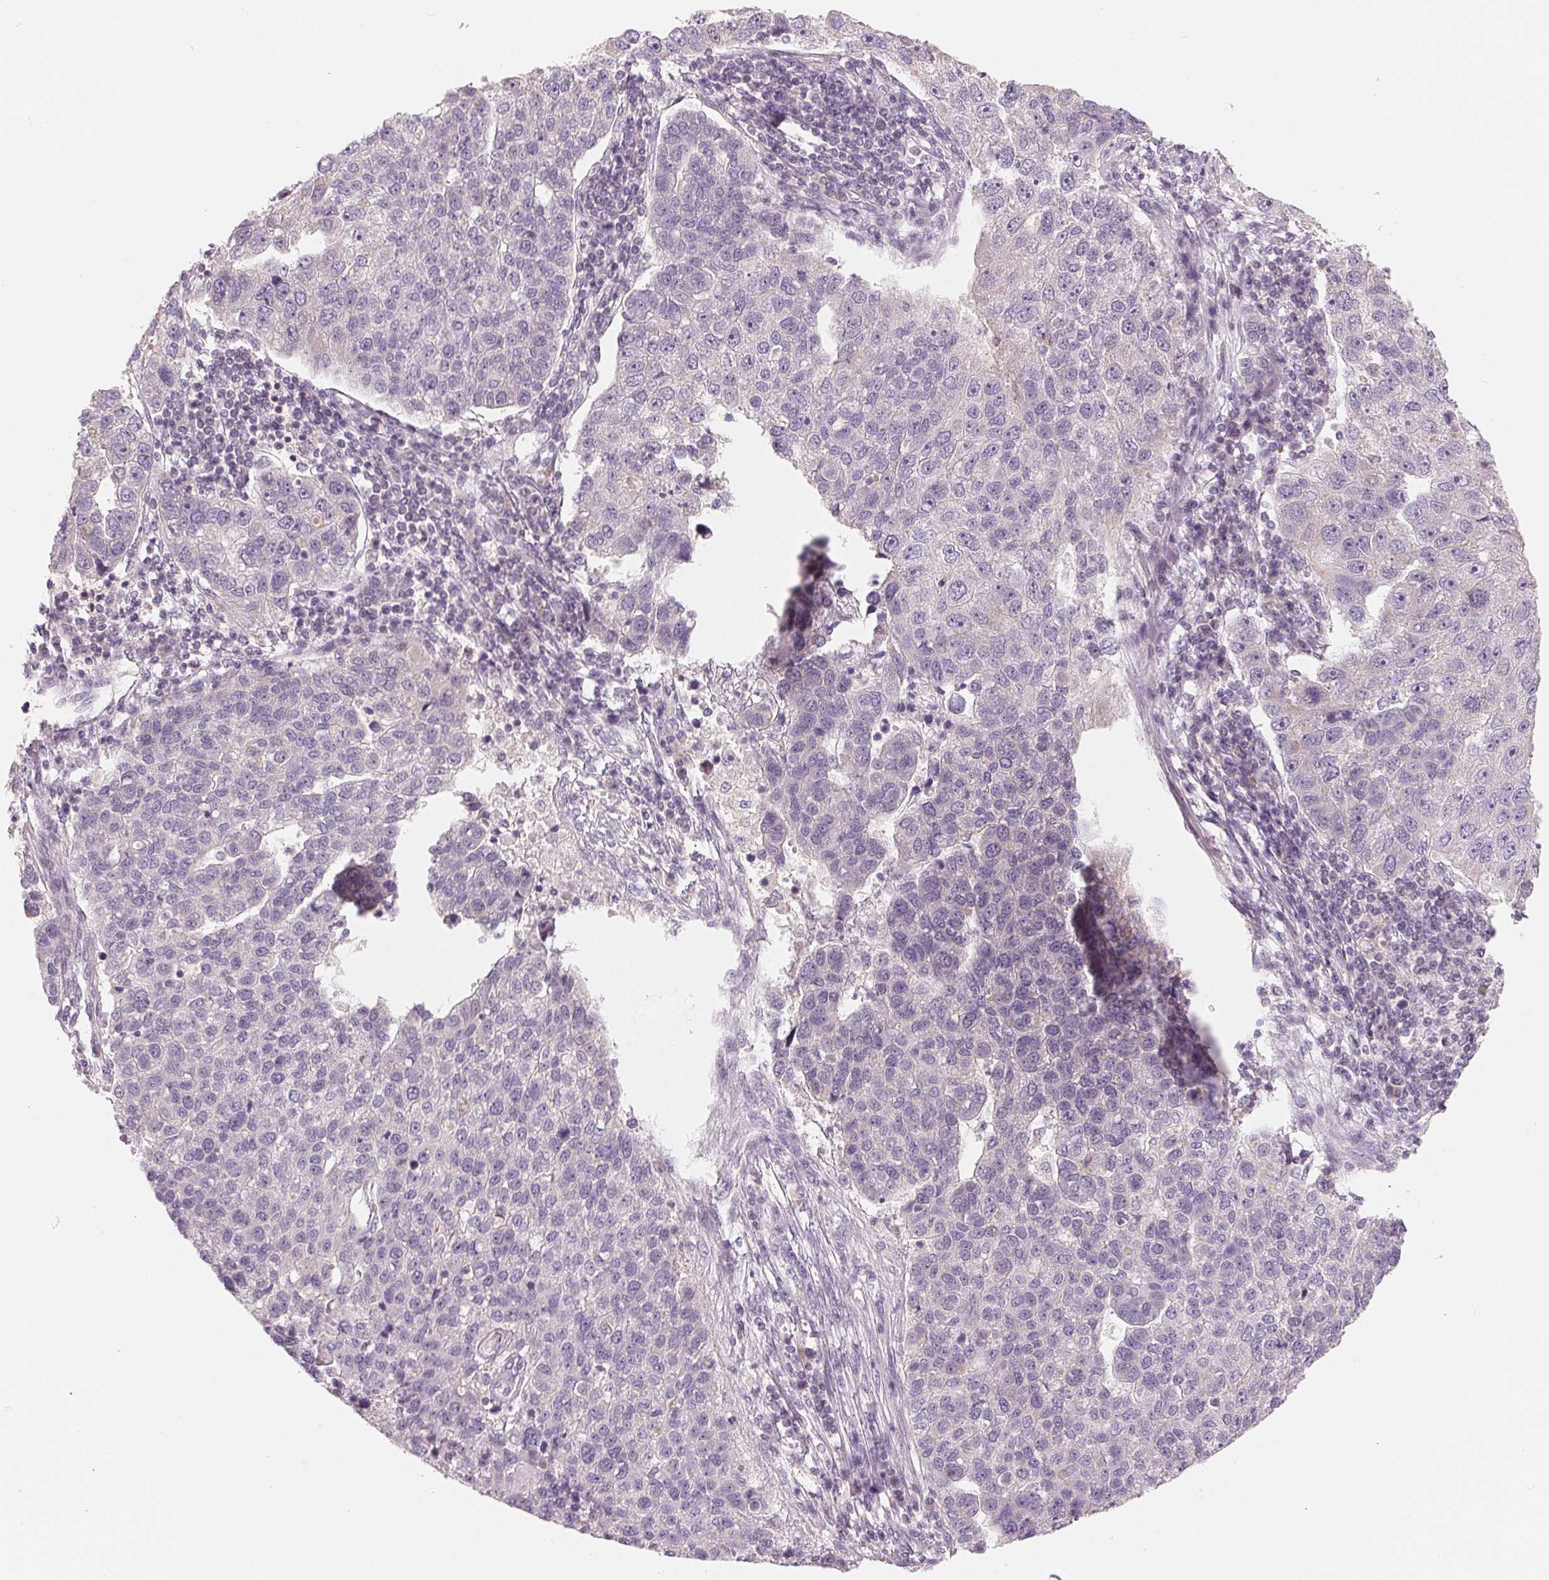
{"staining": {"intensity": "negative", "quantity": "none", "location": "none"}, "tissue": "pancreatic cancer", "cell_type": "Tumor cells", "image_type": "cancer", "snomed": [{"axis": "morphology", "description": "Adenocarcinoma, NOS"}, {"axis": "topography", "description": "Pancreas"}], "caption": "High power microscopy micrograph of an IHC photomicrograph of pancreatic cancer, revealing no significant expression in tumor cells.", "gene": "AQP8", "patient": {"sex": "female", "age": 61}}